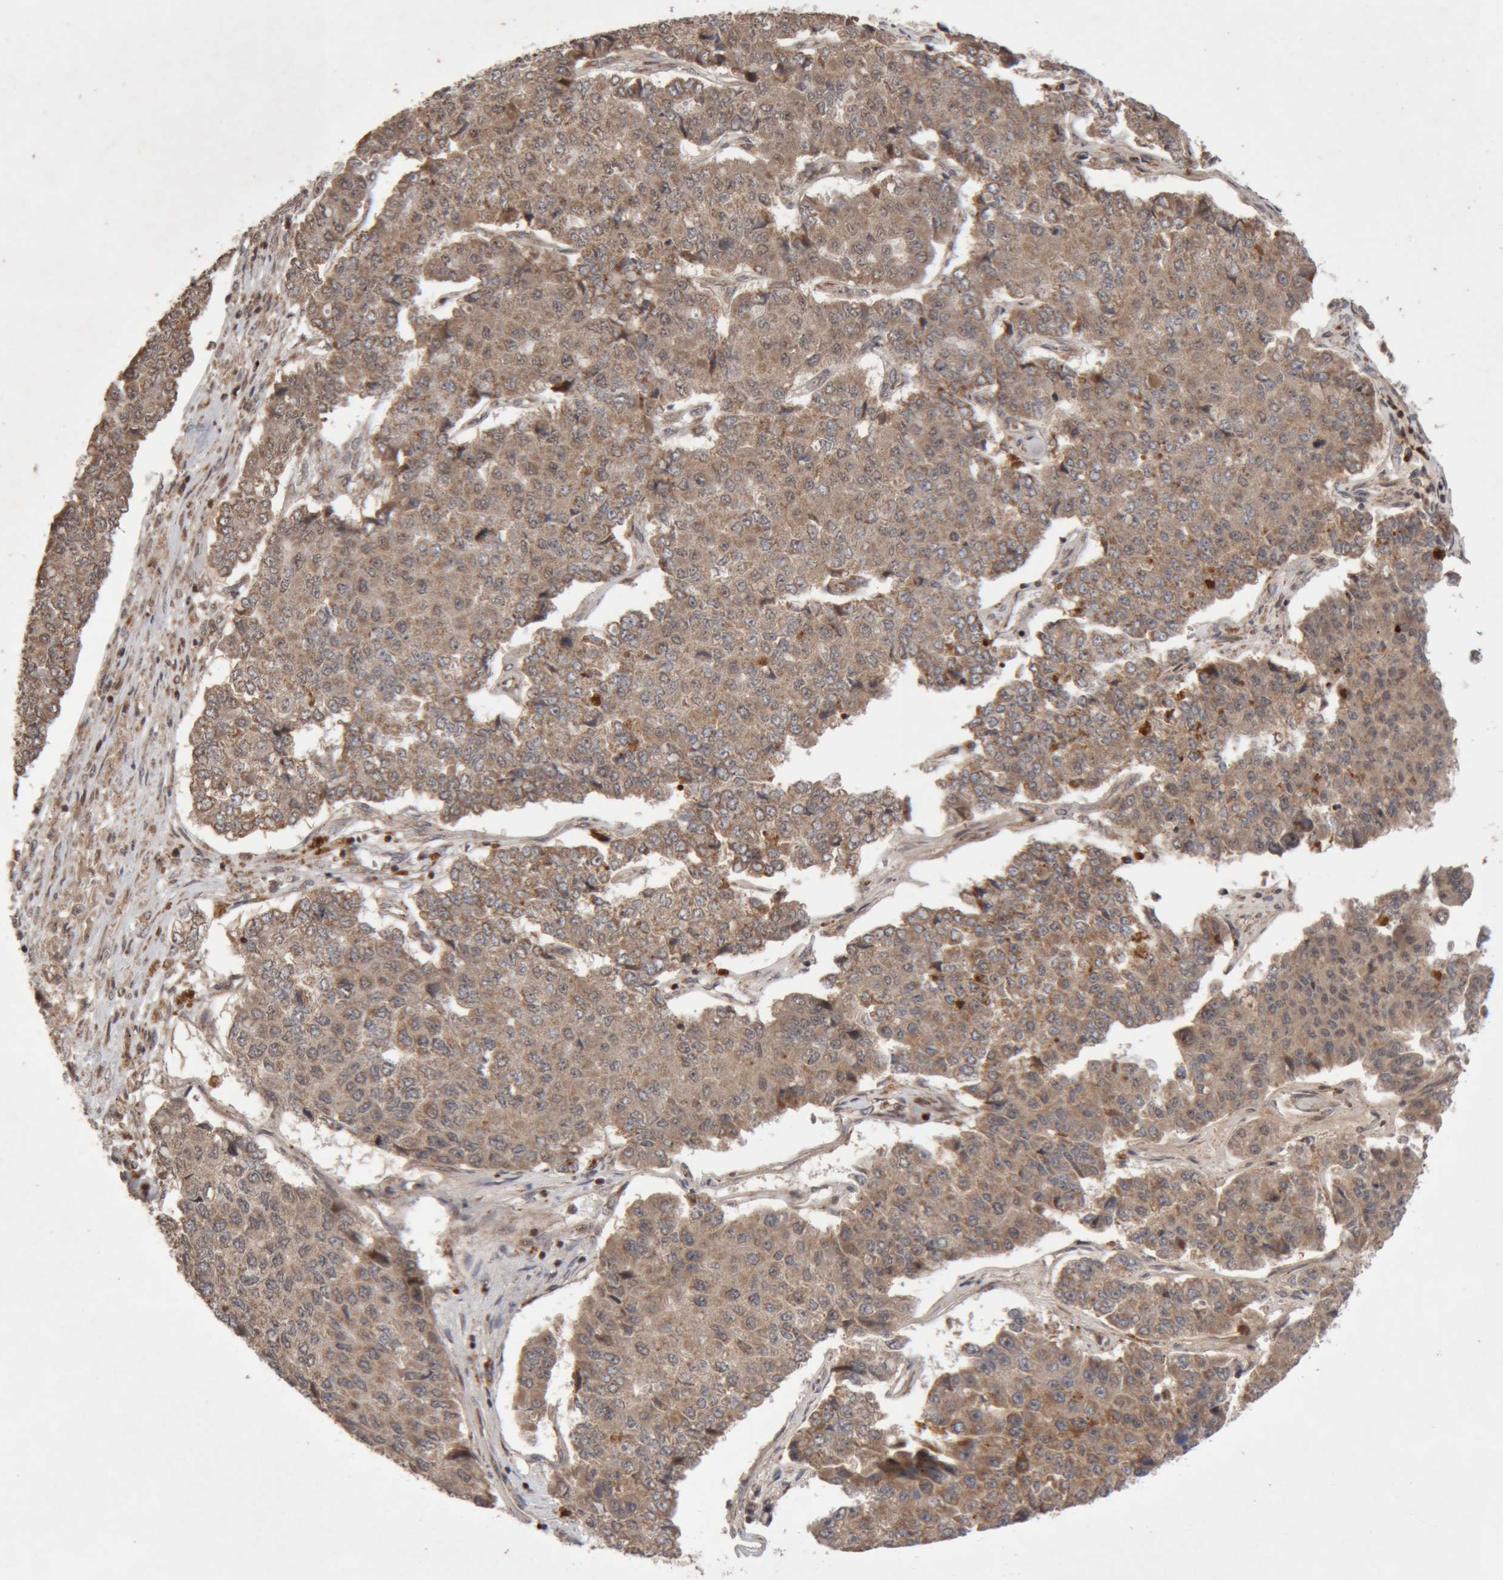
{"staining": {"intensity": "moderate", "quantity": ">75%", "location": "cytoplasmic/membranous"}, "tissue": "pancreatic cancer", "cell_type": "Tumor cells", "image_type": "cancer", "snomed": [{"axis": "morphology", "description": "Adenocarcinoma, NOS"}, {"axis": "topography", "description": "Pancreas"}], "caption": "Immunohistochemistry (IHC) micrograph of pancreatic cancer stained for a protein (brown), which displays medium levels of moderate cytoplasmic/membranous positivity in about >75% of tumor cells.", "gene": "KIF21B", "patient": {"sex": "male", "age": 50}}